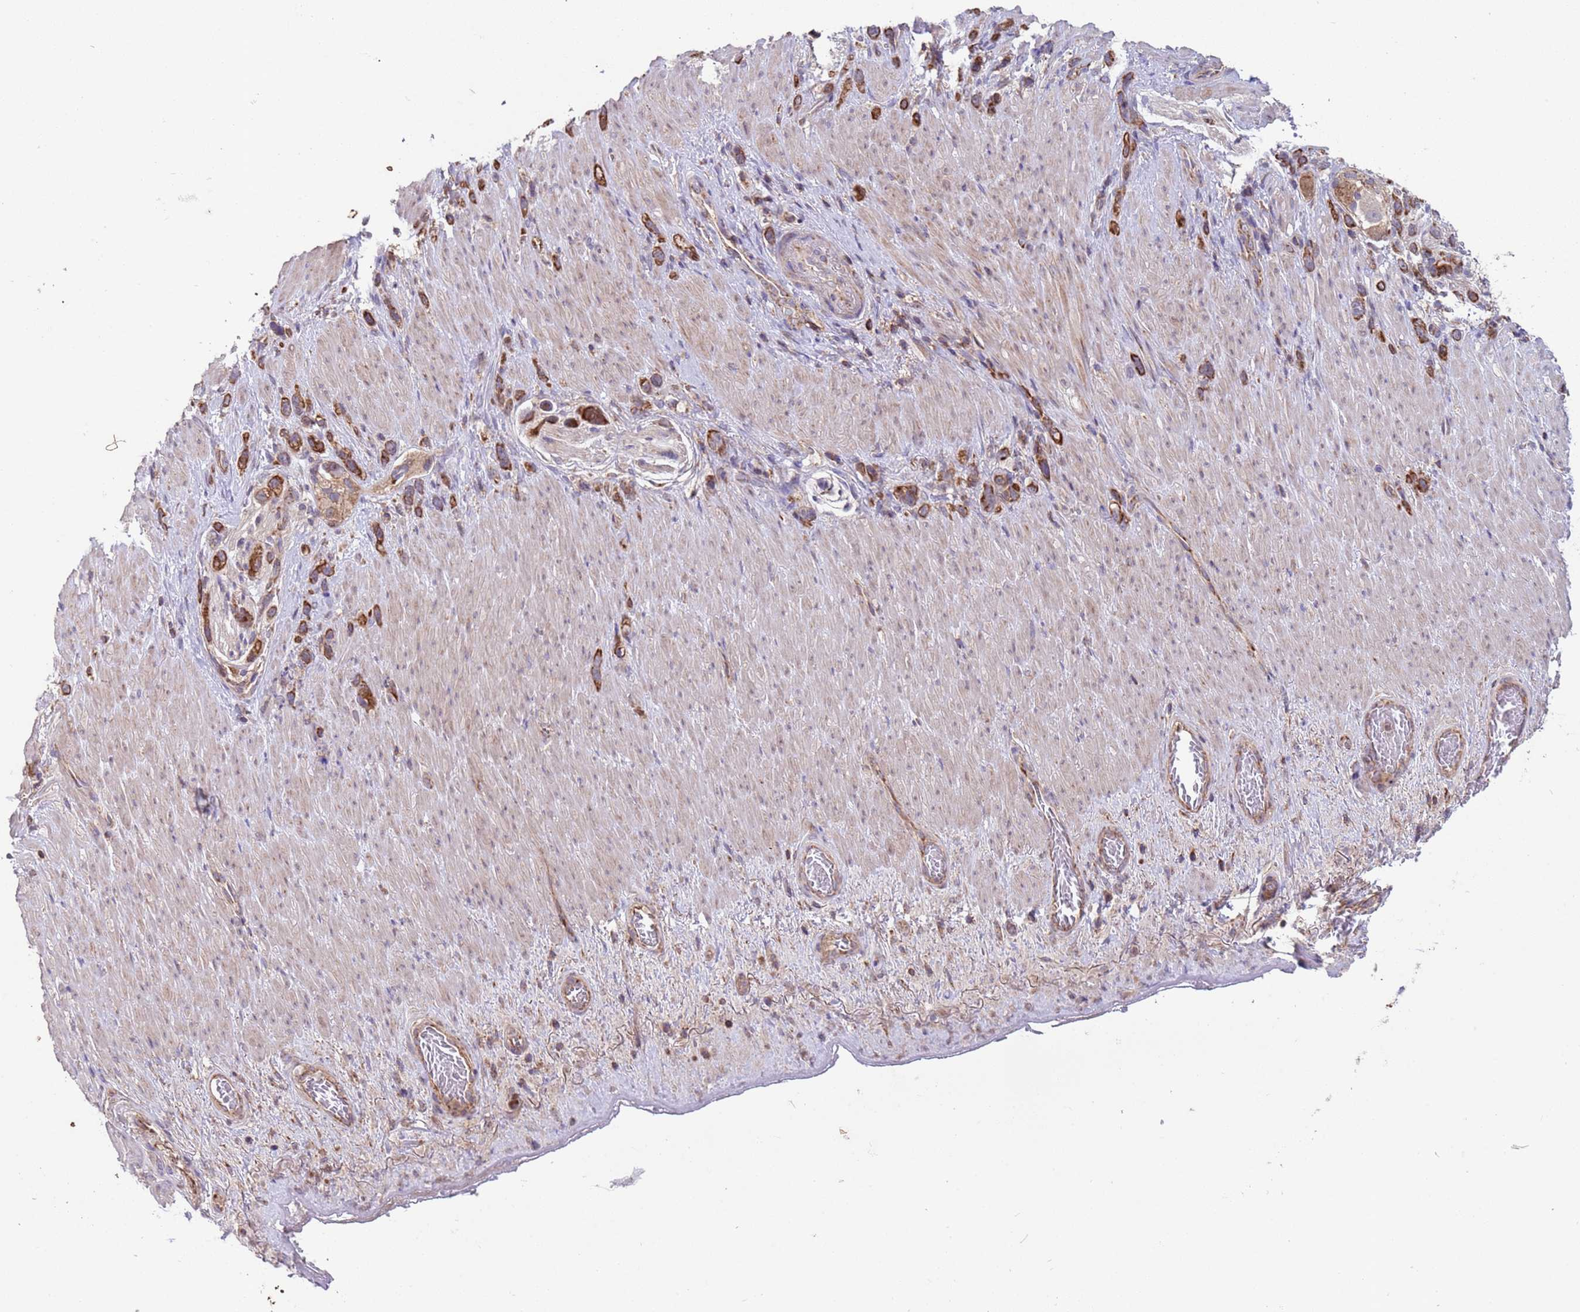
{"staining": {"intensity": "strong", "quantity": ">75%", "location": "cytoplasmic/membranous"}, "tissue": "stomach cancer", "cell_type": "Tumor cells", "image_type": "cancer", "snomed": [{"axis": "morphology", "description": "Adenocarcinoma, NOS"}, {"axis": "topography", "description": "Stomach"}], "caption": "Protein analysis of stomach cancer (adenocarcinoma) tissue reveals strong cytoplasmic/membranous positivity in approximately >75% of tumor cells.", "gene": "ACAD8", "patient": {"sex": "female", "age": 65}}